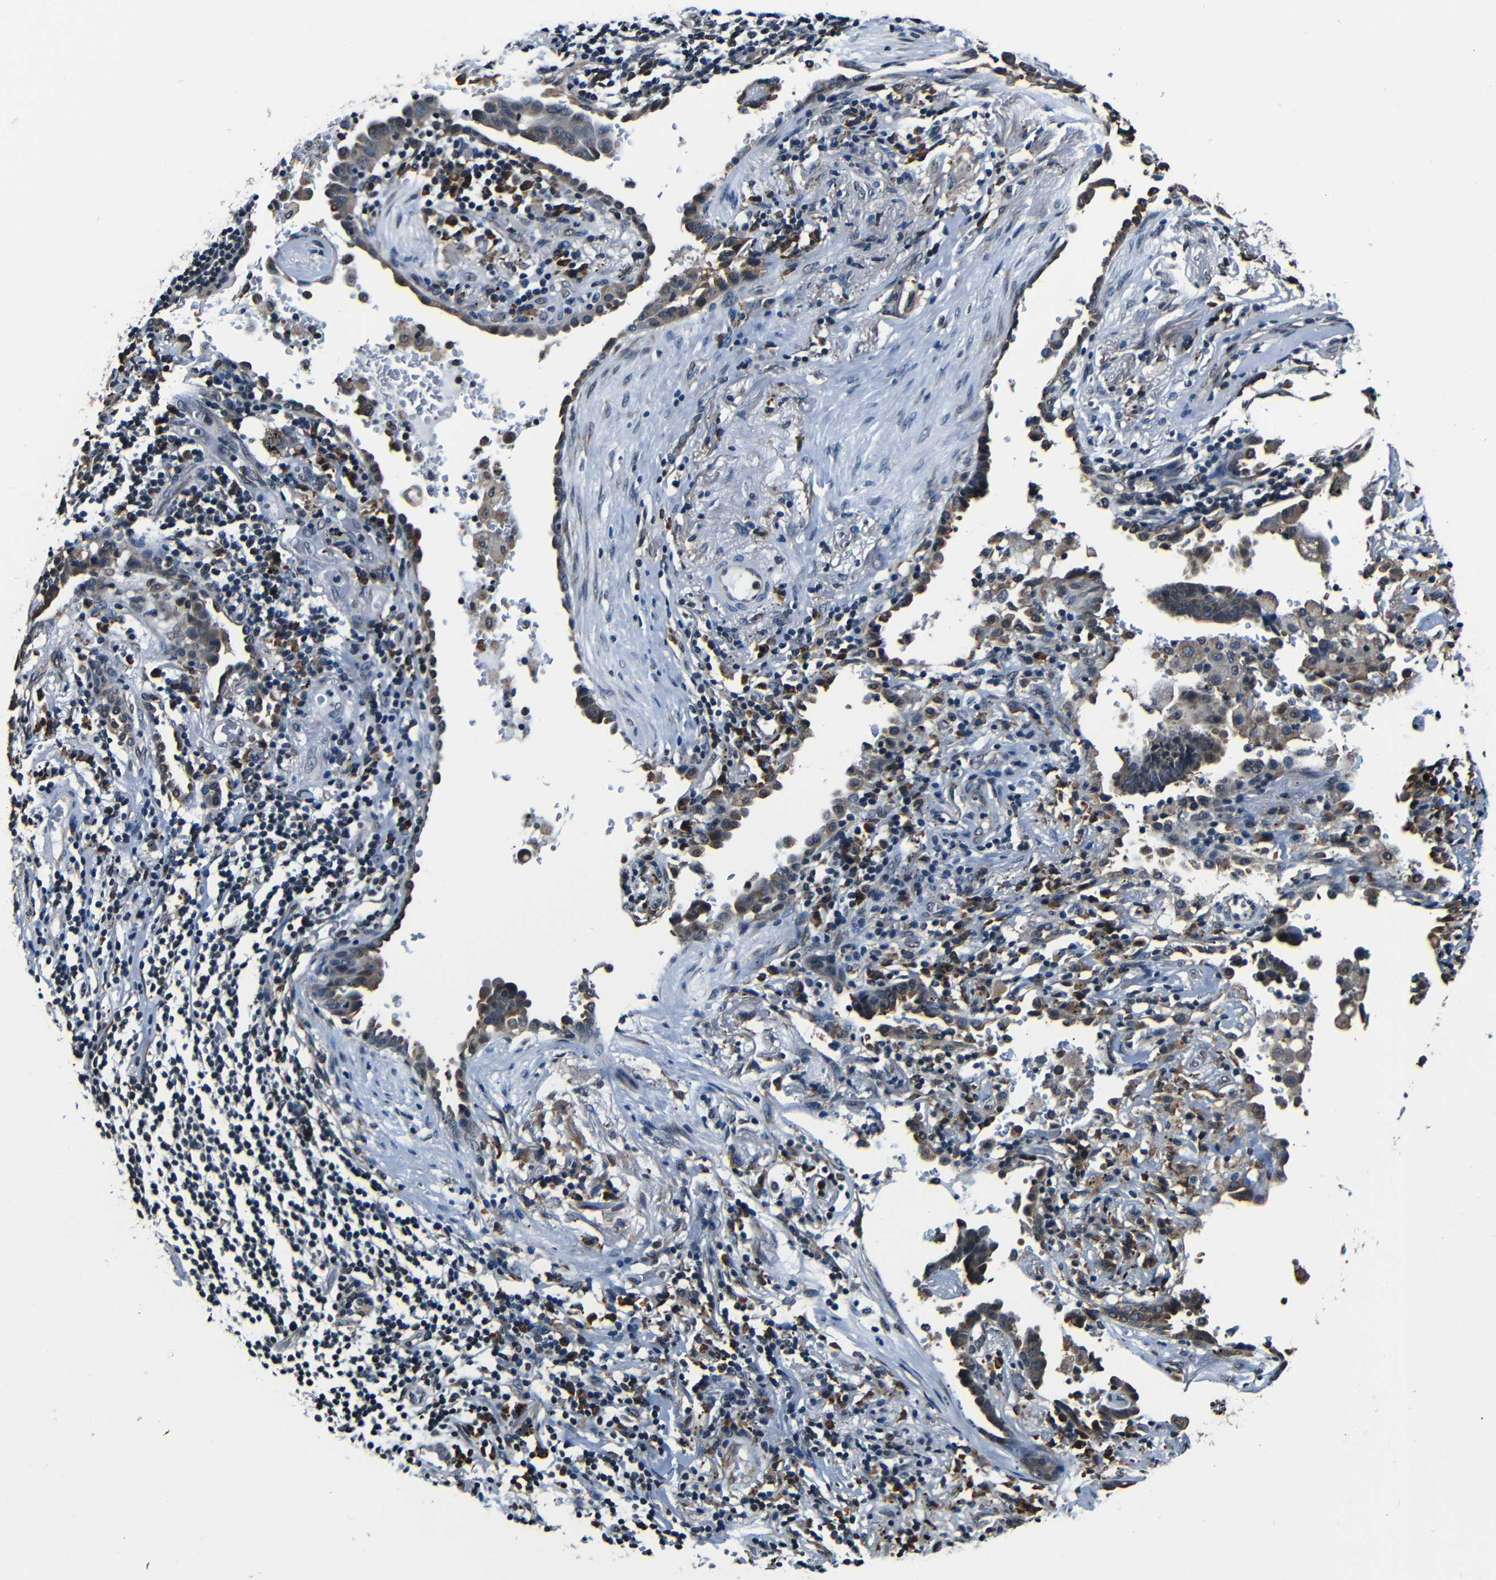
{"staining": {"intensity": "moderate", "quantity": "25%-75%", "location": "cytoplasmic/membranous"}, "tissue": "lung cancer", "cell_type": "Tumor cells", "image_type": "cancer", "snomed": [{"axis": "morphology", "description": "Adenocarcinoma, NOS"}, {"axis": "topography", "description": "Lung"}], "caption": "Immunohistochemical staining of lung cancer (adenocarcinoma) reveals medium levels of moderate cytoplasmic/membranous expression in approximately 25%-75% of tumor cells. The protein of interest is stained brown, and the nuclei are stained in blue (DAB (3,3'-diaminobenzidine) IHC with brightfield microscopy, high magnification).", "gene": "NCBP3", "patient": {"sex": "female", "age": 64}}